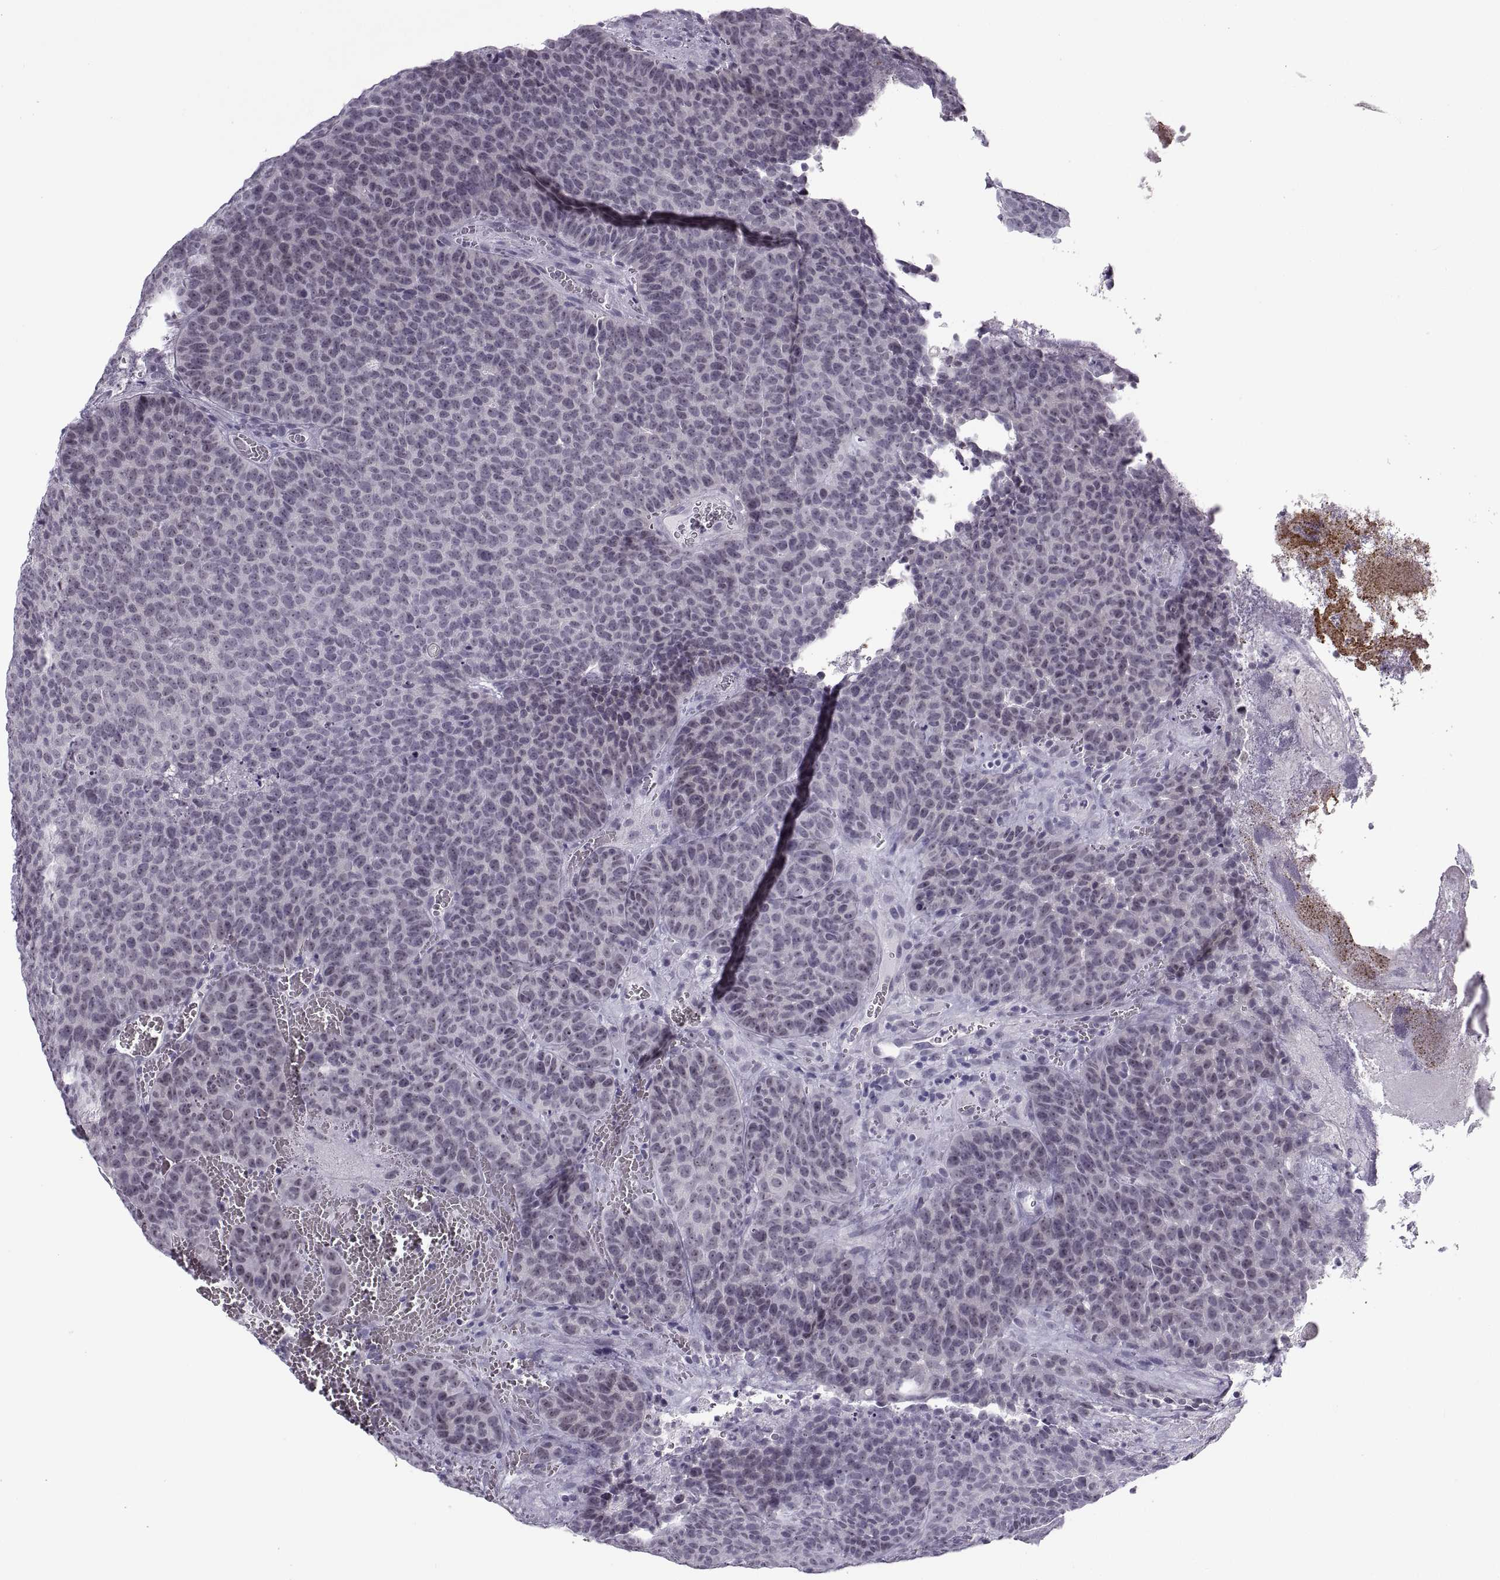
{"staining": {"intensity": "negative", "quantity": "none", "location": "none"}, "tissue": "urothelial cancer", "cell_type": "Tumor cells", "image_type": "cancer", "snomed": [{"axis": "morphology", "description": "Urothelial carcinoma, Low grade"}, {"axis": "topography", "description": "Urinary bladder"}], "caption": "A high-resolution image shows immunohistochemistry staining of low-grade urothelial carcinoma, which demonstrates no significant staining in tumor cells.", "gene": "TBC1D3G", "patient": {"sex": "female", "age": 62}}